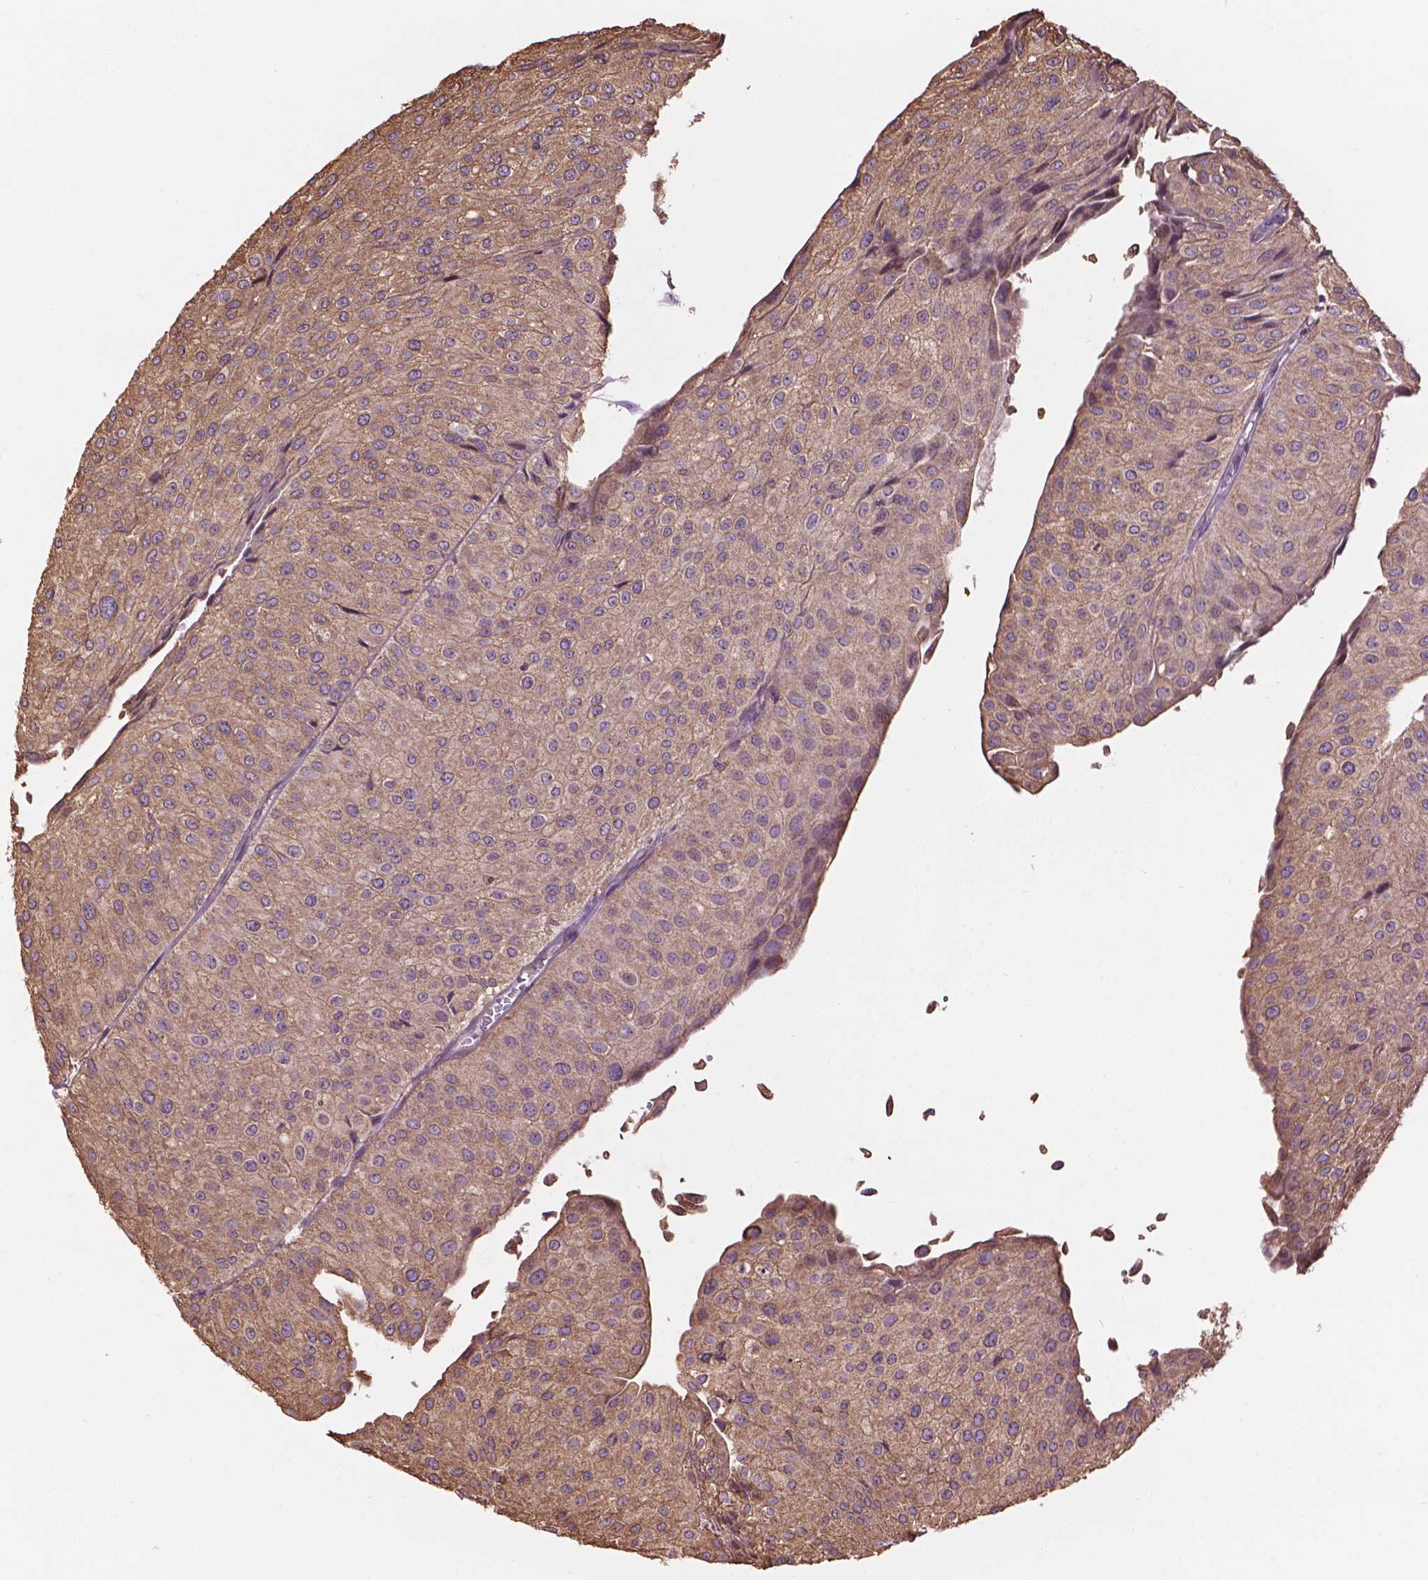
{"staining": {"intensity": "weak", "quantity": ">75%", "location": "cytoplasmic/membranous"}, "tissue": "urothelial cancer", "cell_type": "Tumor cells", "image_type": "cancer", "snomed": [{"axis": "morphology", "description": "Urothelial carcinoma, NOS"}, {"axis": "topography", "description": "Urinary bladder"}], "caption": "DAB (3,3'-diaminobenzidine) immunohistochemical staining of human urothelial cancer displays weak cytoplasmic/membranous protein positivity in about >75% of tumor cells.", "gene": "PPP2R5E", "patient": {"sex": "male", "age": 67}}